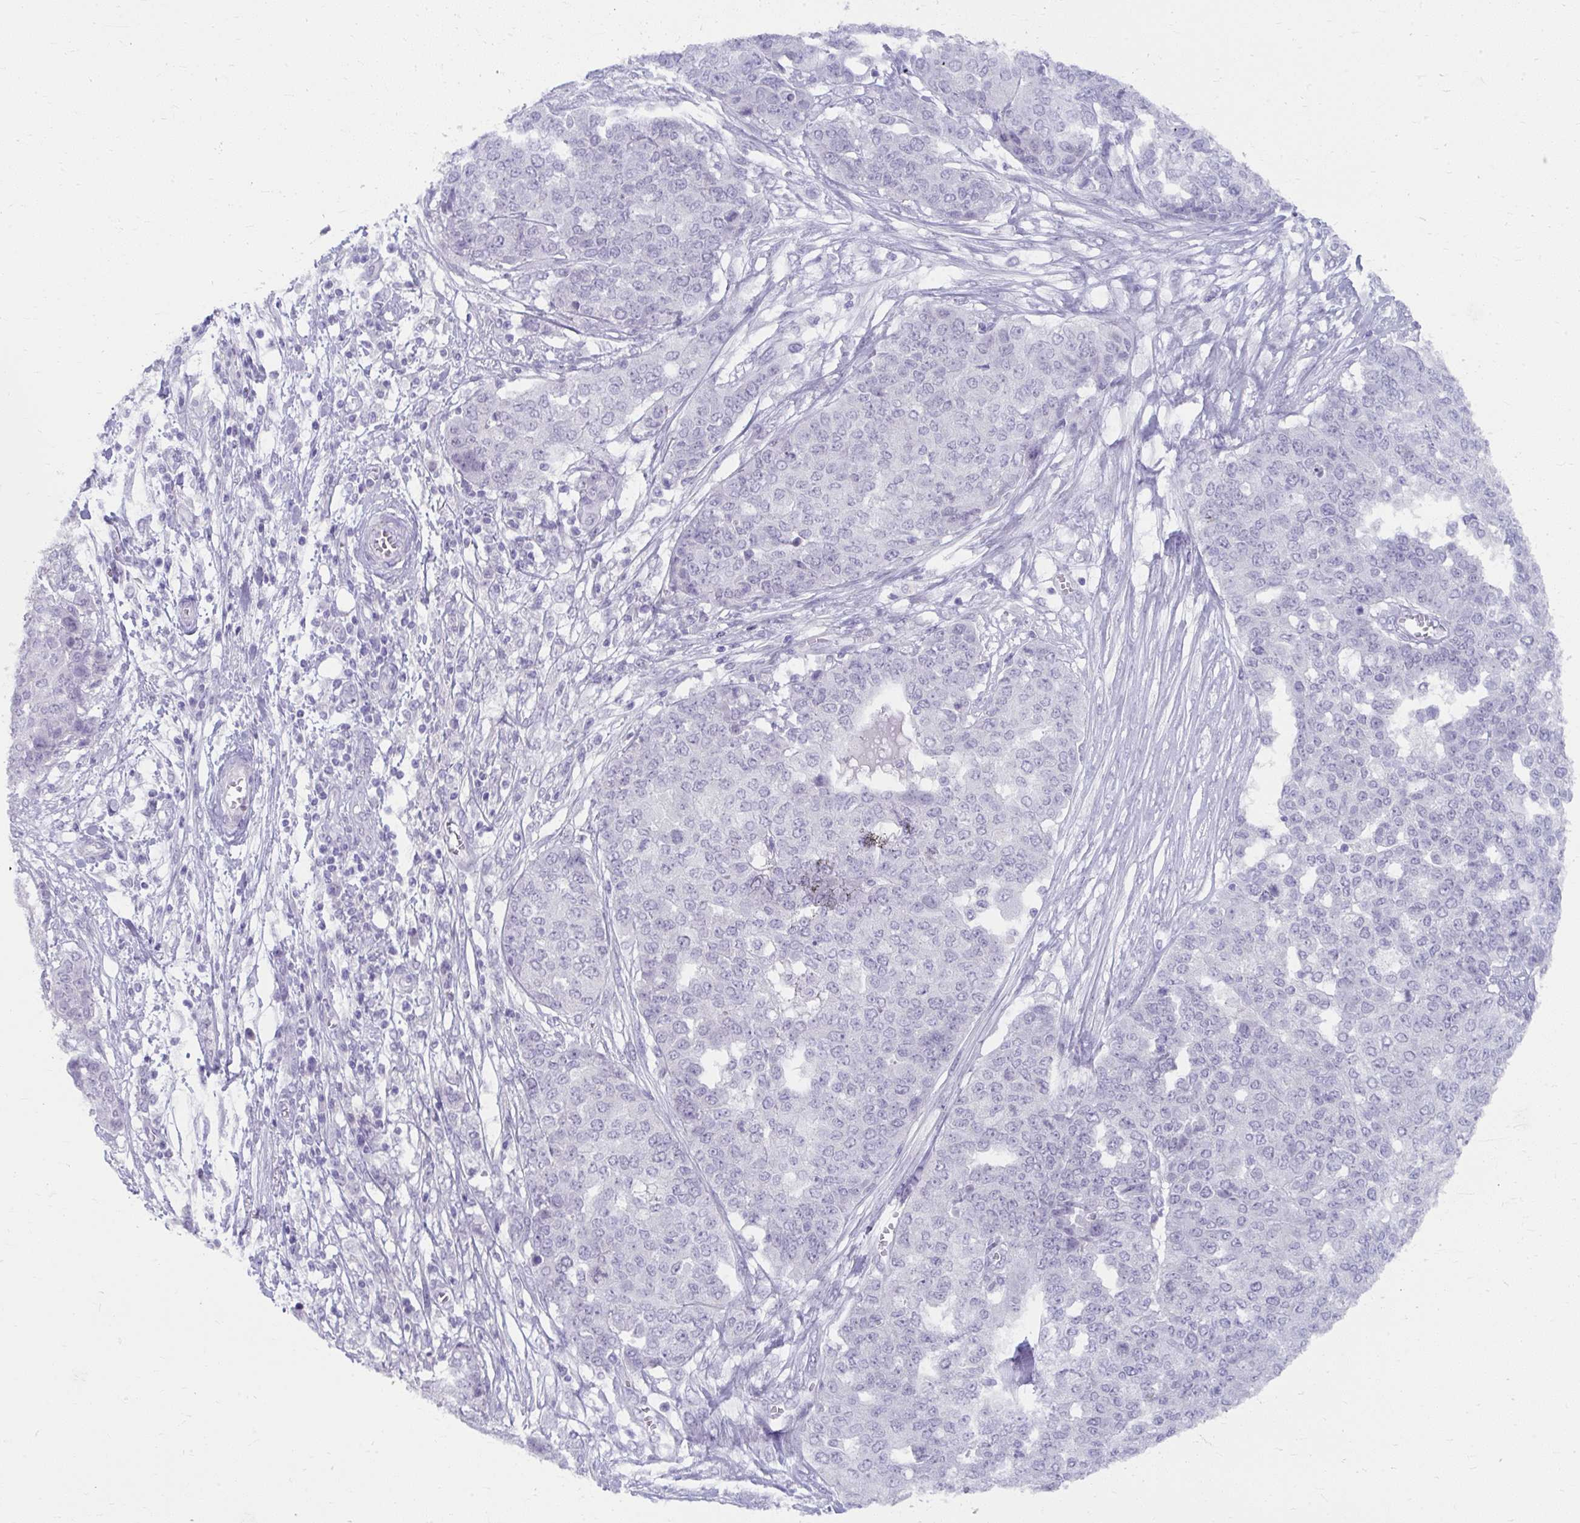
{"staining": {"intensity": "negative", "quantity": "none", "location": "none"}, "tissue": "ovarian cancer", "cell_type": "Tumor cells", "image_type": "cancer", "snomed": [{"axis": "morphology", "description": "Cystadenocarcinoma, serous, NOS"}, {"axis": "topography", "description": "Soft tissue"}, {"axis": "topography", "description": "Ovary"}], "caption": "Immunohistochemistry image of neoplastic tissue: human serous cystadenocarcinoma (ovarian) stained with DAB (3,3'-diaminobenzidine) displays no significant protein expression in tumor cells. Brightfield microscopy of immunohistochemistry (IHC) stained with DAB (3,3'-diaminobenzidine) (brown) and hematoxylin (blue), captured at high magnification.", "gene": "UGT3A2", "patient": {"sex": "female", "age": 57}}